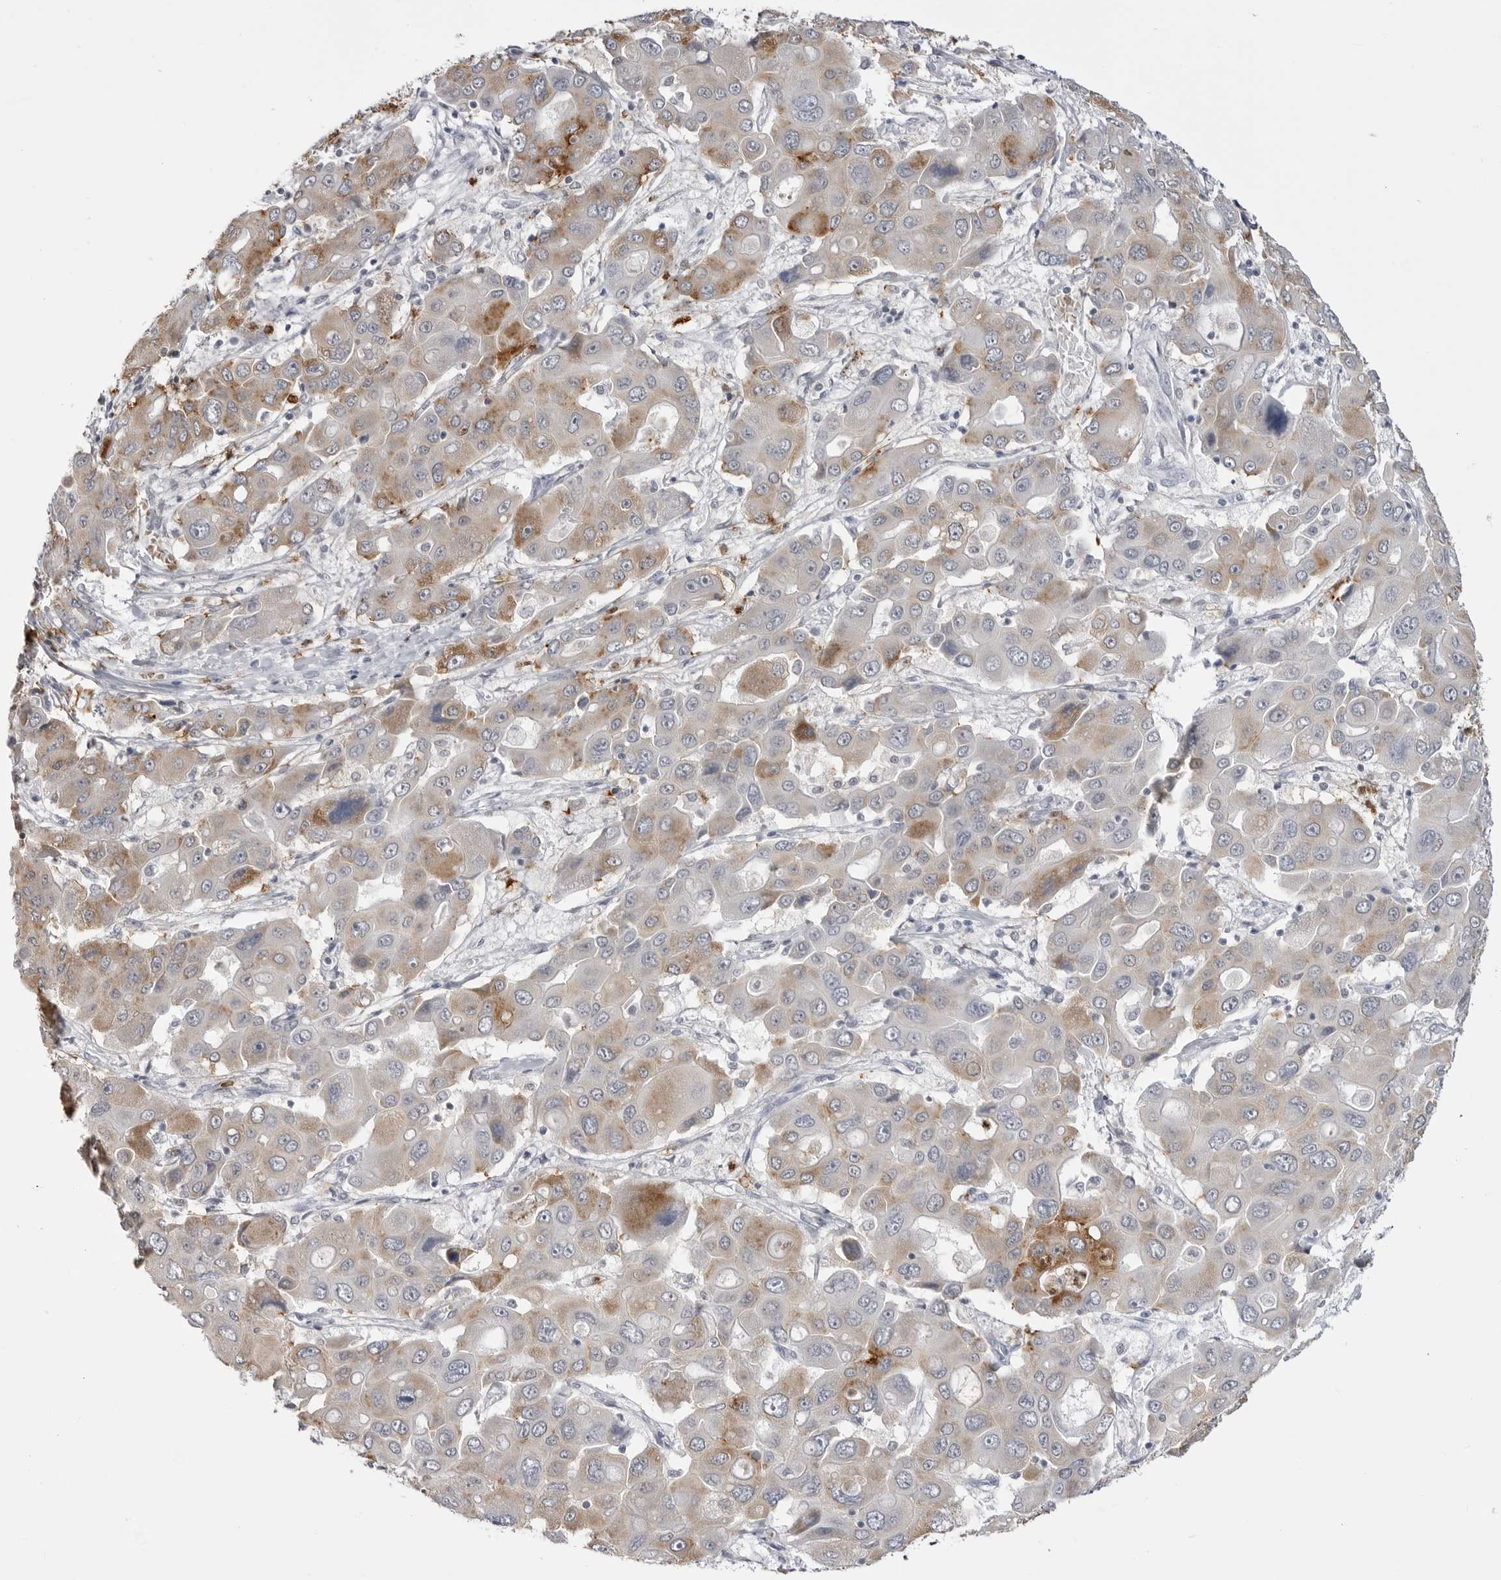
{"staining": {"intensity": "moderate", "quantity": "<25%", "location": "cytoplasmic/membranous"}, "tissue": "liver cancer", "cell_type": "Tumor cells", "image_type": "cancer", "snomed": [{"axis": "morphology", "description": "Cholangiocarcinoma"}, {"axis": "topography", "description": "Liver"}], "caption": "Cholangiocarcinoma (liver) stained with immunohistochemistry (IHC) reveals moderate cytoplasmic/membranous expression in about <25% of tumor cells.", "gene": "STAP2", "patient": {"sex": "male", "age": 67}}